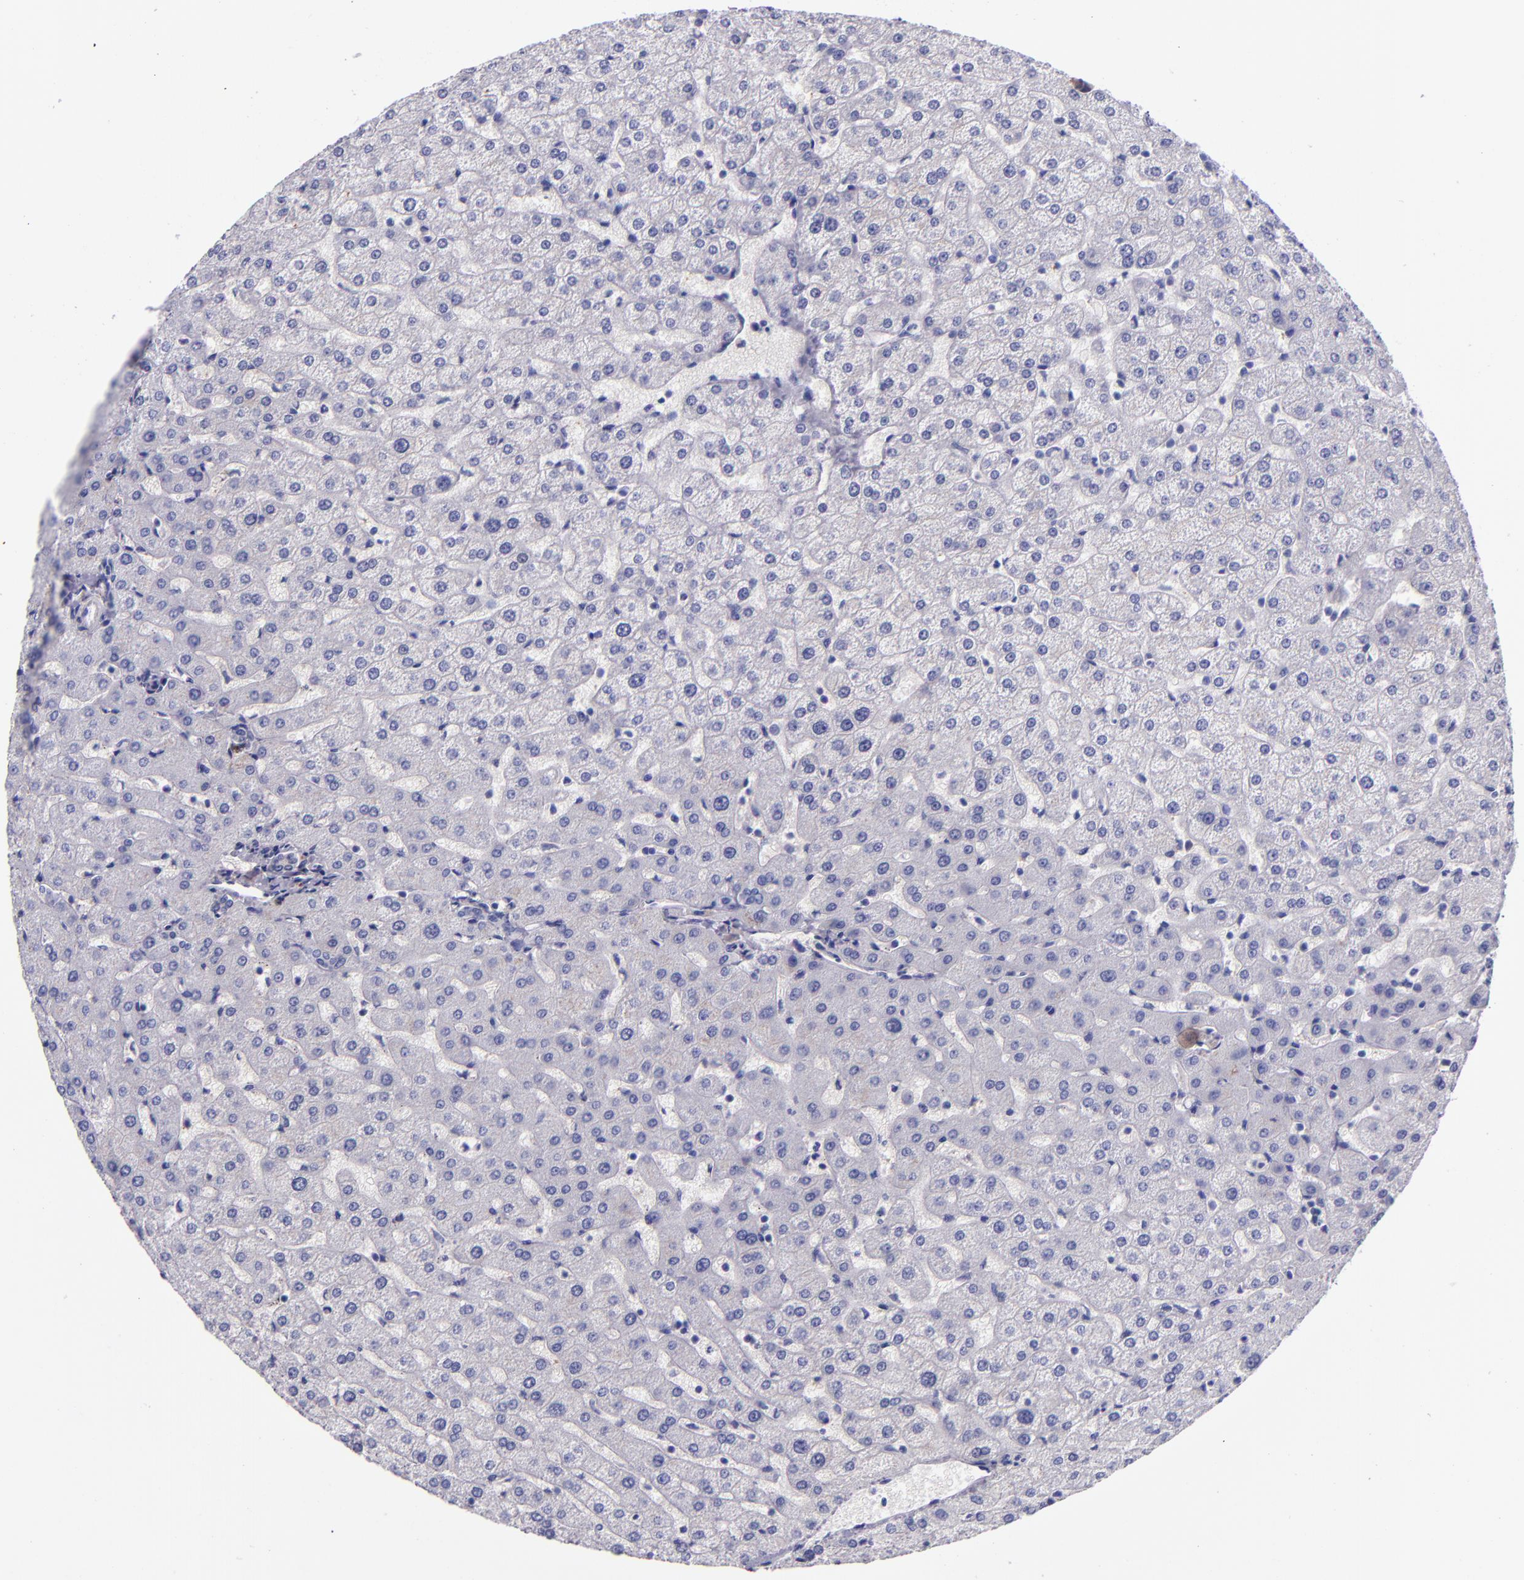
{"staining": {"intensity": "negative", "quantity": "none", "location": "none"}, "tissue": "liver", "cell_type": "Cholangiocytes", "image_type": "normal", "snomed": [{"axis": "morphology", "description": "Normal tissue, NOS"}, {"axis": "morphology", "description": "Fibrosis, NOS"}, {"axis": "topography", "description": "Liver"}], "caption": "A photomicrograph of liver stained for a protein reveals no brown staining in cholangiocytes.", "gene": "F13A1", "patient": {"sex": "female", "age": 29}}